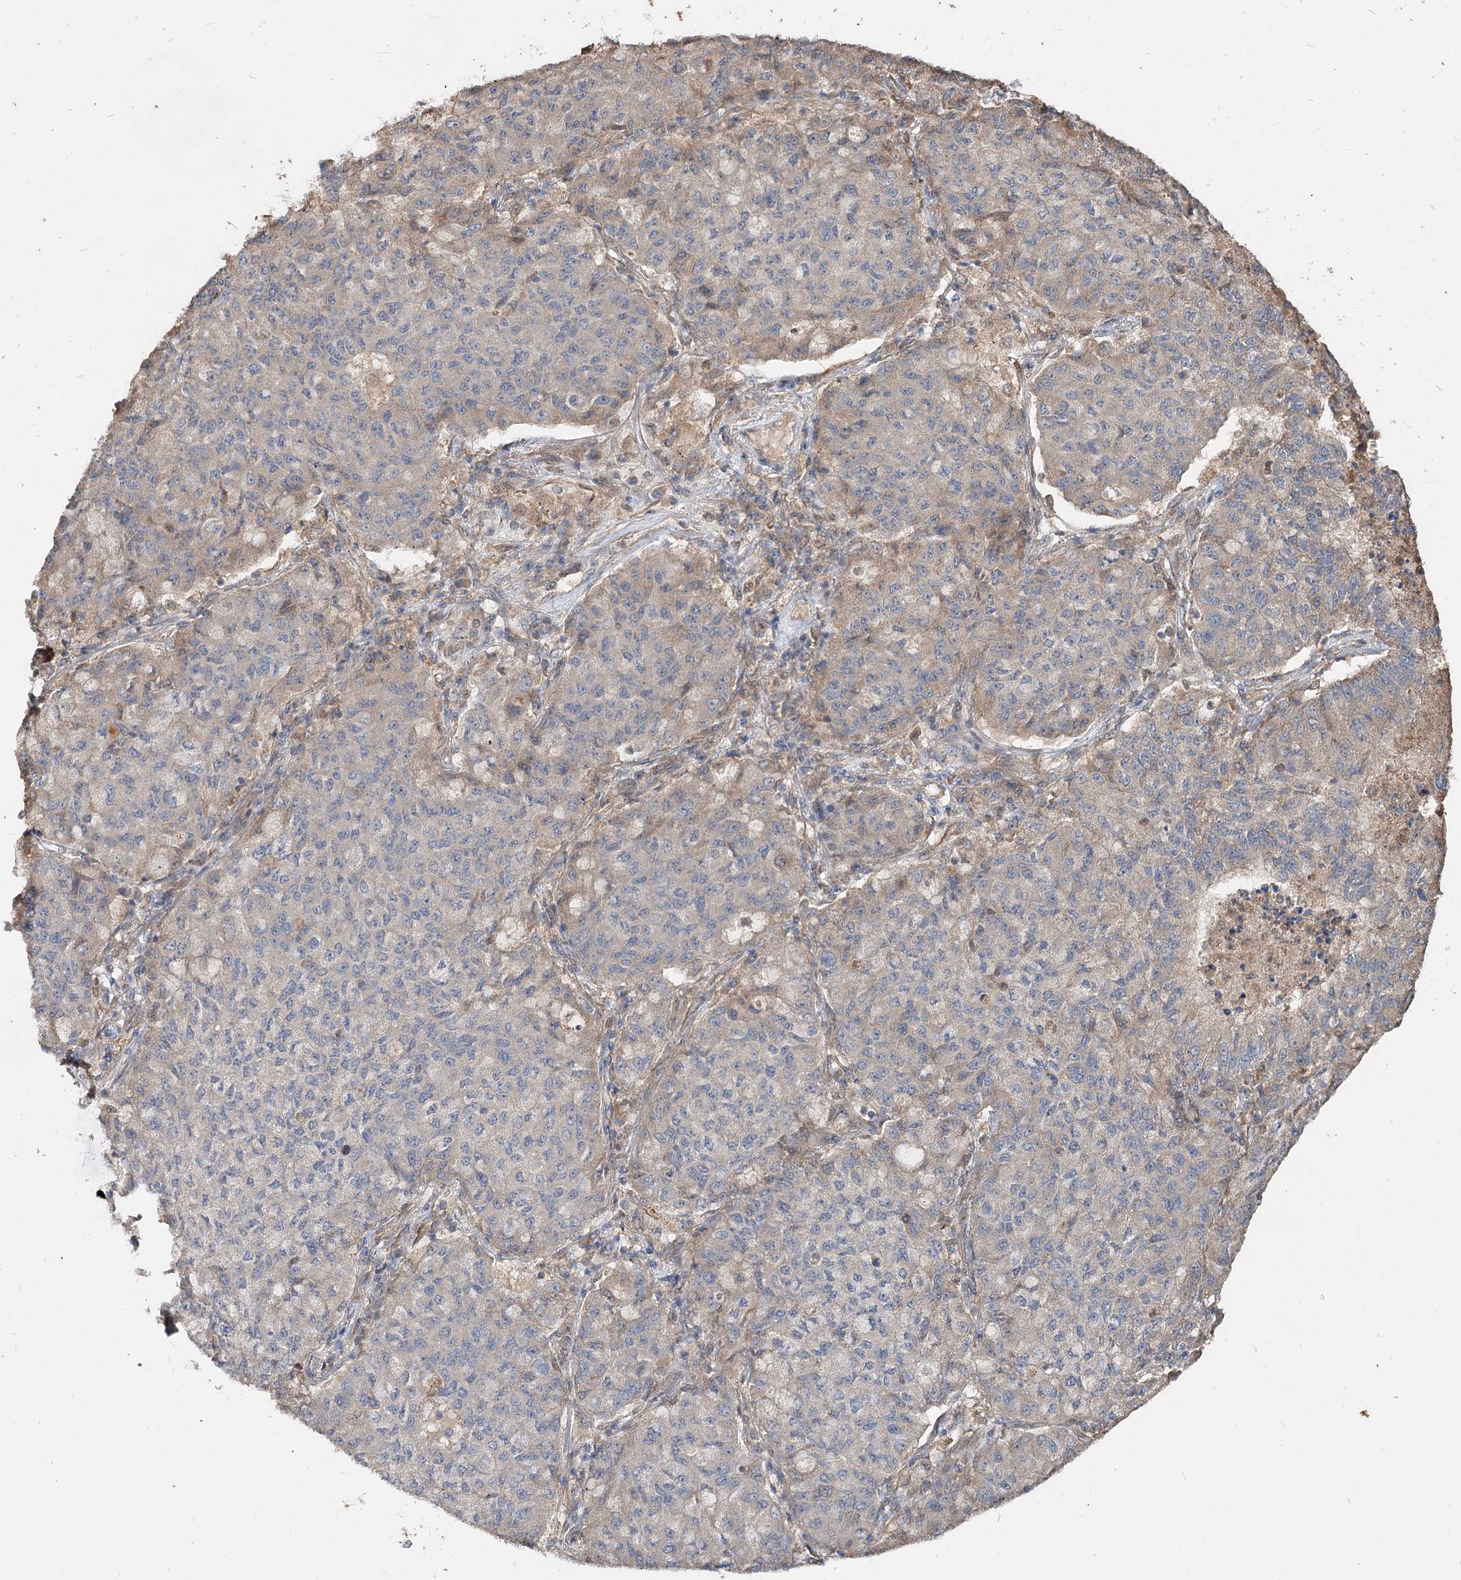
{"staining": {"intensity": "negative", "quantity": "none", "location": "none"}, "tissue": "lung cancer", "cell_type": "Tumor cells", "image_type": "cancer", "snomed": [{"axis": "morphology", "description": "Squamous cell carcinoma, NOS"}, {"axis": "topography", "description": "Lung"}], "caption": "An image of lung squamous cell carcinoma stained for a protein exhibits no brown staining in tumor cells.", "gene": "SPART", "patient": {"sex": "male", "age": 74}}